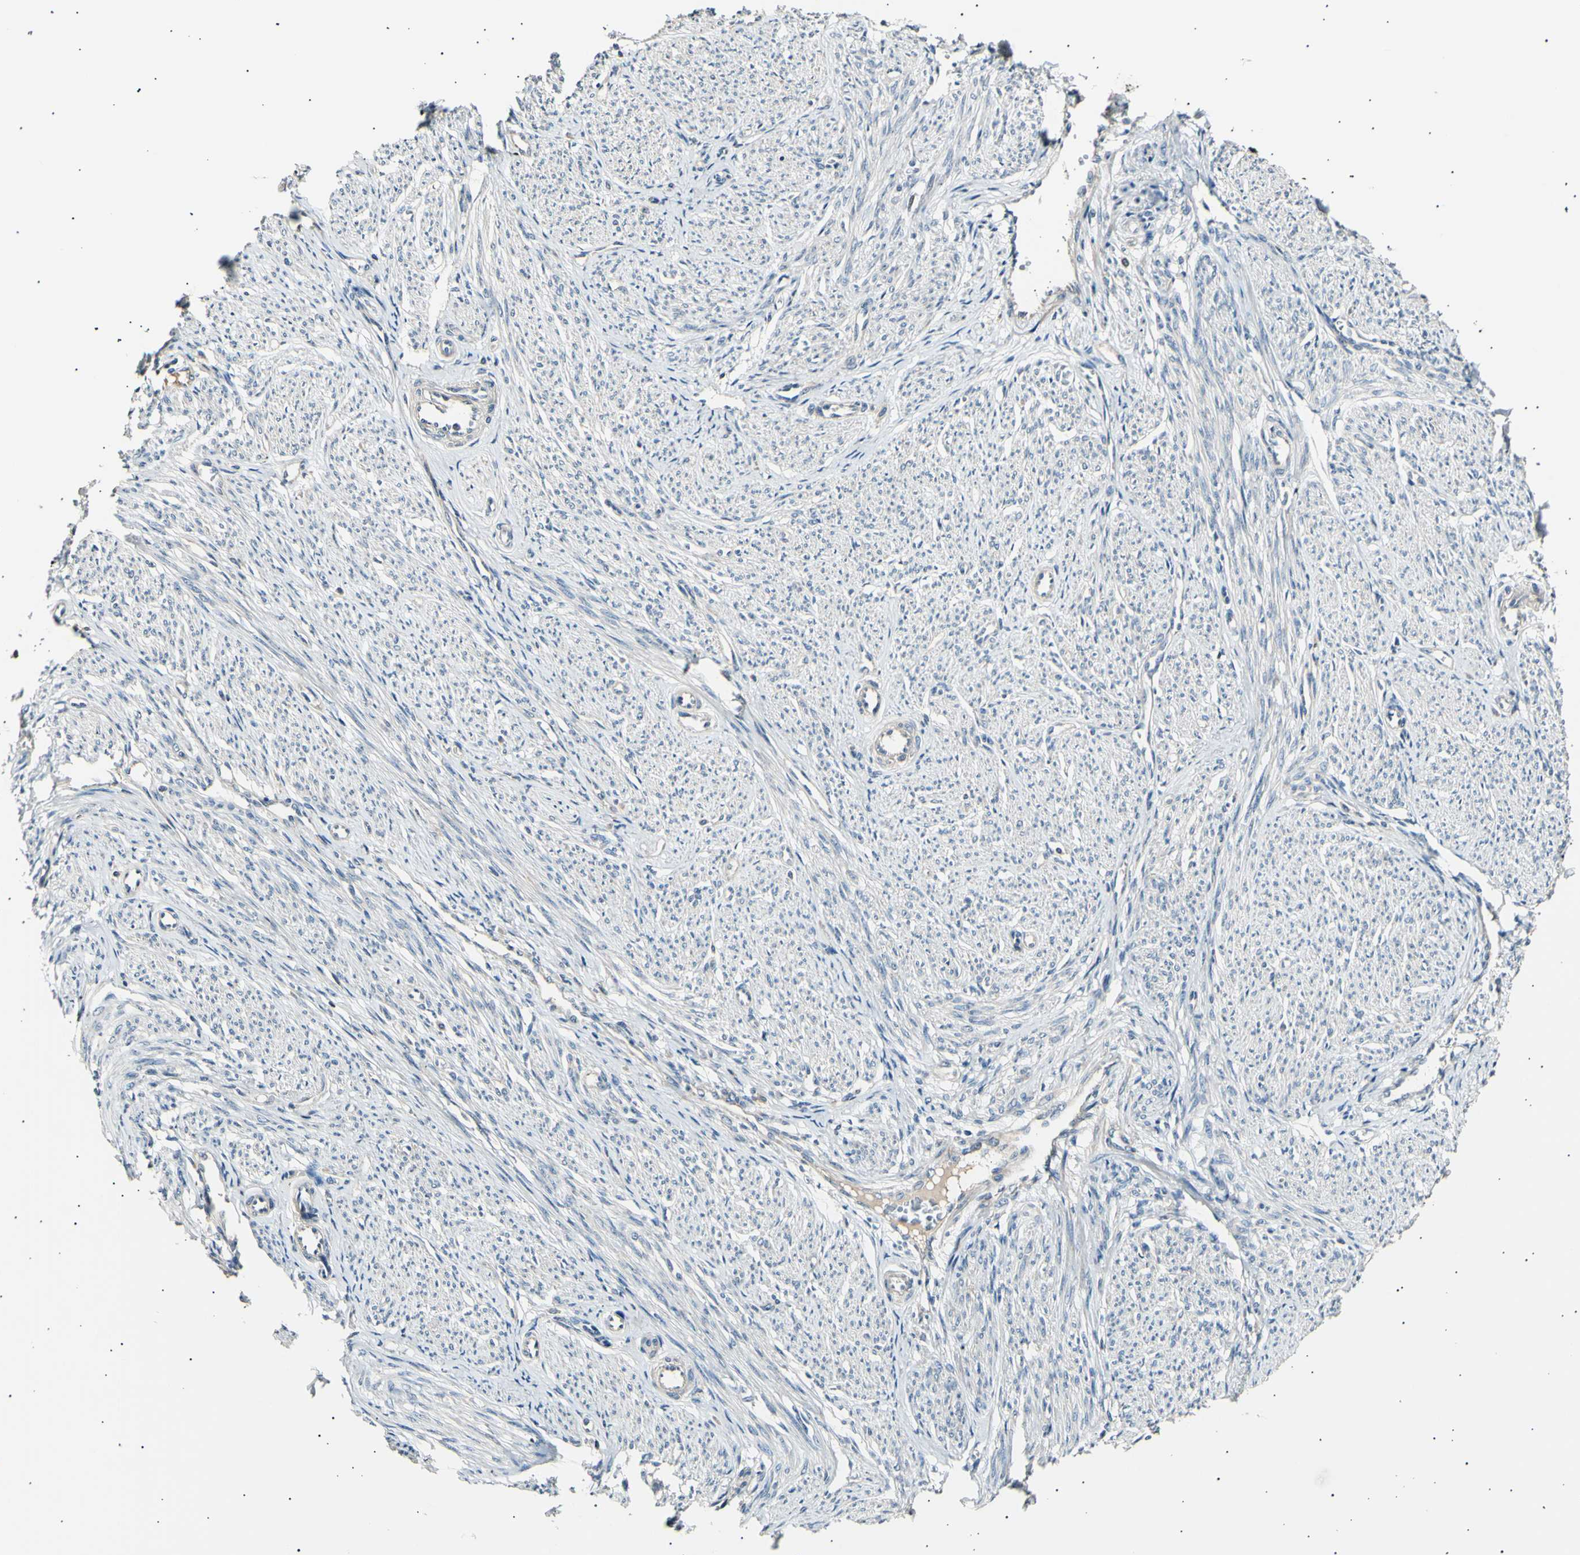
{"staining": {"intensity": "weak", "quantity": ">75%", "location": "cytoplasmic/membranous"}, "tissue": "smooth muscle", "cell_type": "Smooth muscle cells", "image_type": "normal", "snomed": [{"axis": "morphology", "description": "Normal tissue, NOS"}, {"axis": "topography", "description": "Smooth muscle"}], "caption": "This image exhibits immunohistochemistry staining of unremarkable smooth muscle, with low weak cytoplasmic/membranous staining in approximately >75% of smooth muscle cells.", "gene": "ITGA6", "patient": {"sex": "female", "age": 65}}